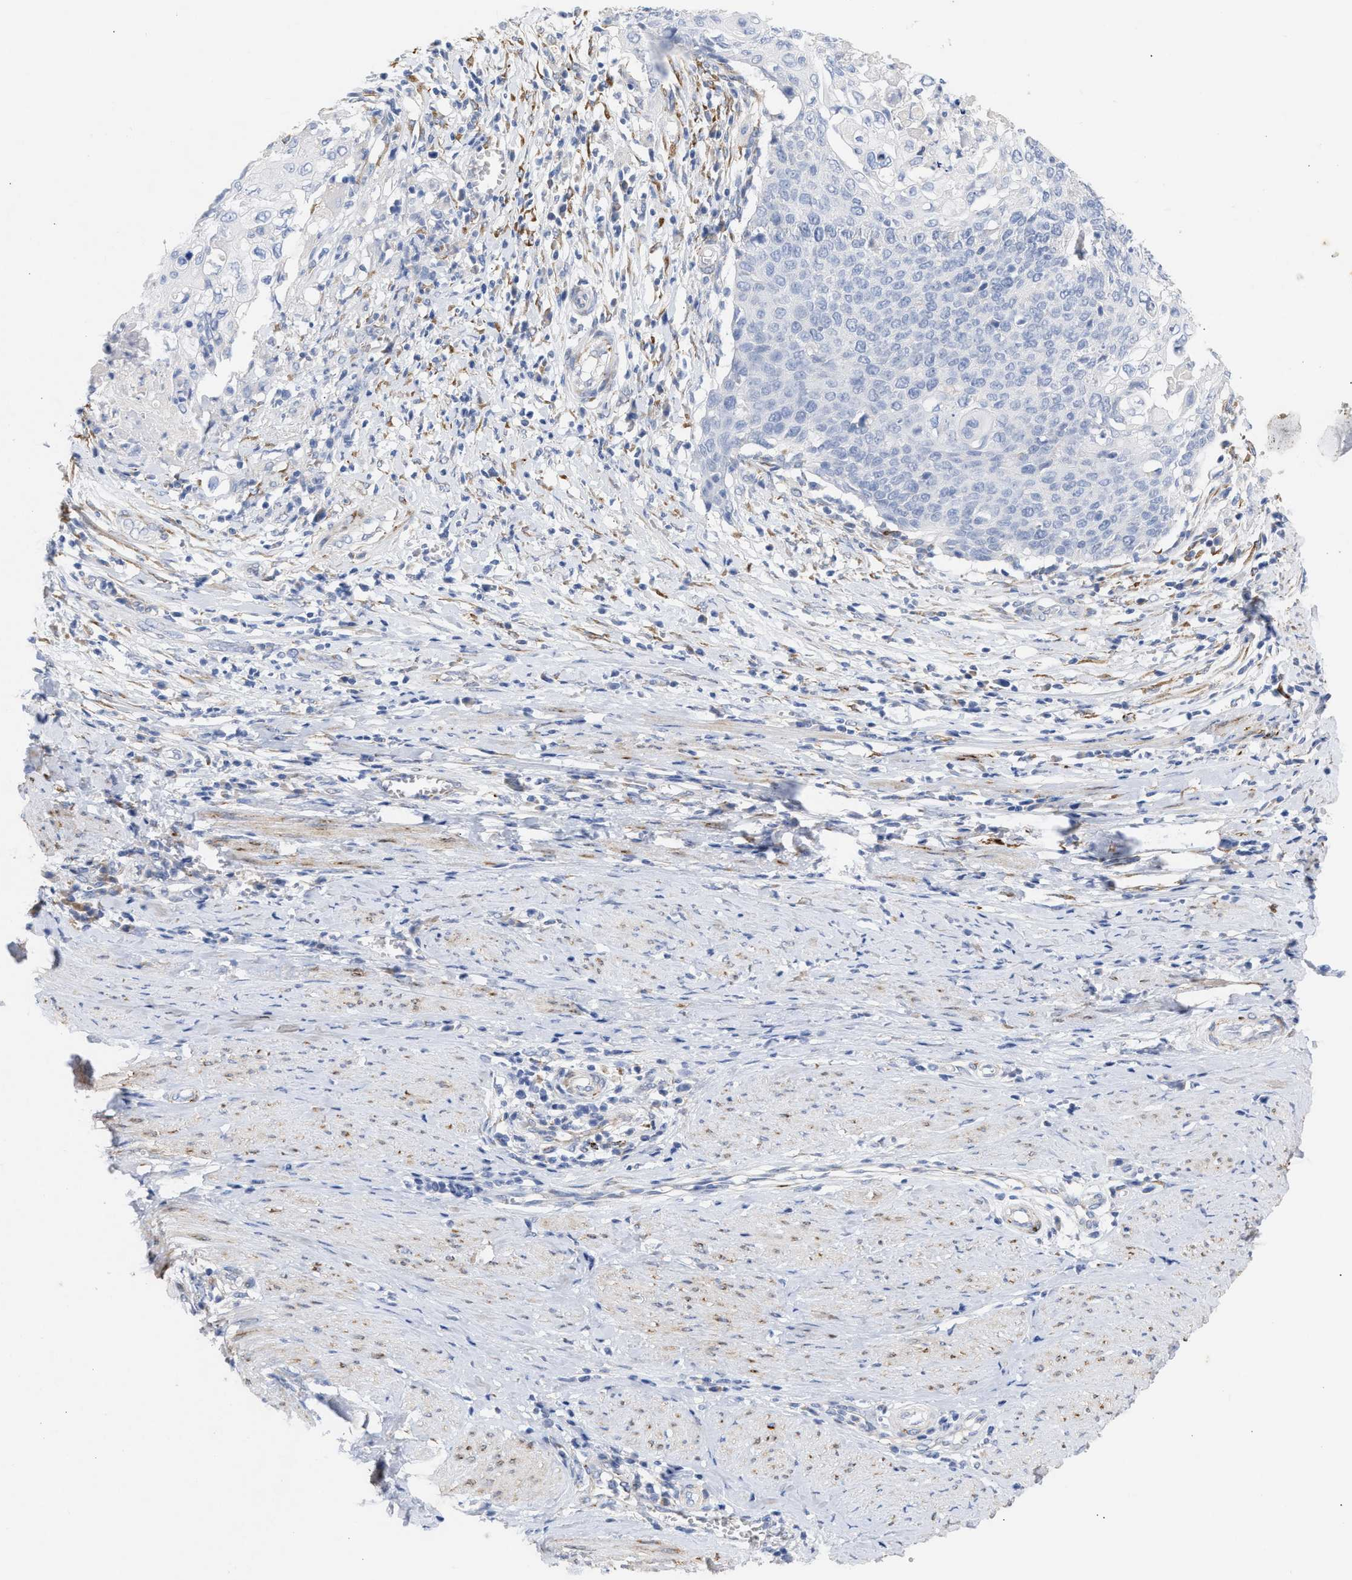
{"staining": {"intensity": "negative", "quantity": "none", "location": "none"}, "tissue": "cervical cancer", "cell_type": "Tumor cells", "image_type": "cancer", "snomed": [{"axis": "morphology", "description": "Squamous cell carcinoma, NOS"}, {"axis": "topography", "description": "Cervix"}], "caption": "High magnification brightfield microscopy of cervical cancer stained with DAB (3,3'-diaminobenzidine) (brown) and counterstained with hematoxylin (blue): tumor cells show no significant positivity.", "gene": "SELENOM", "patient": {"sex": "female", "age": 39}}